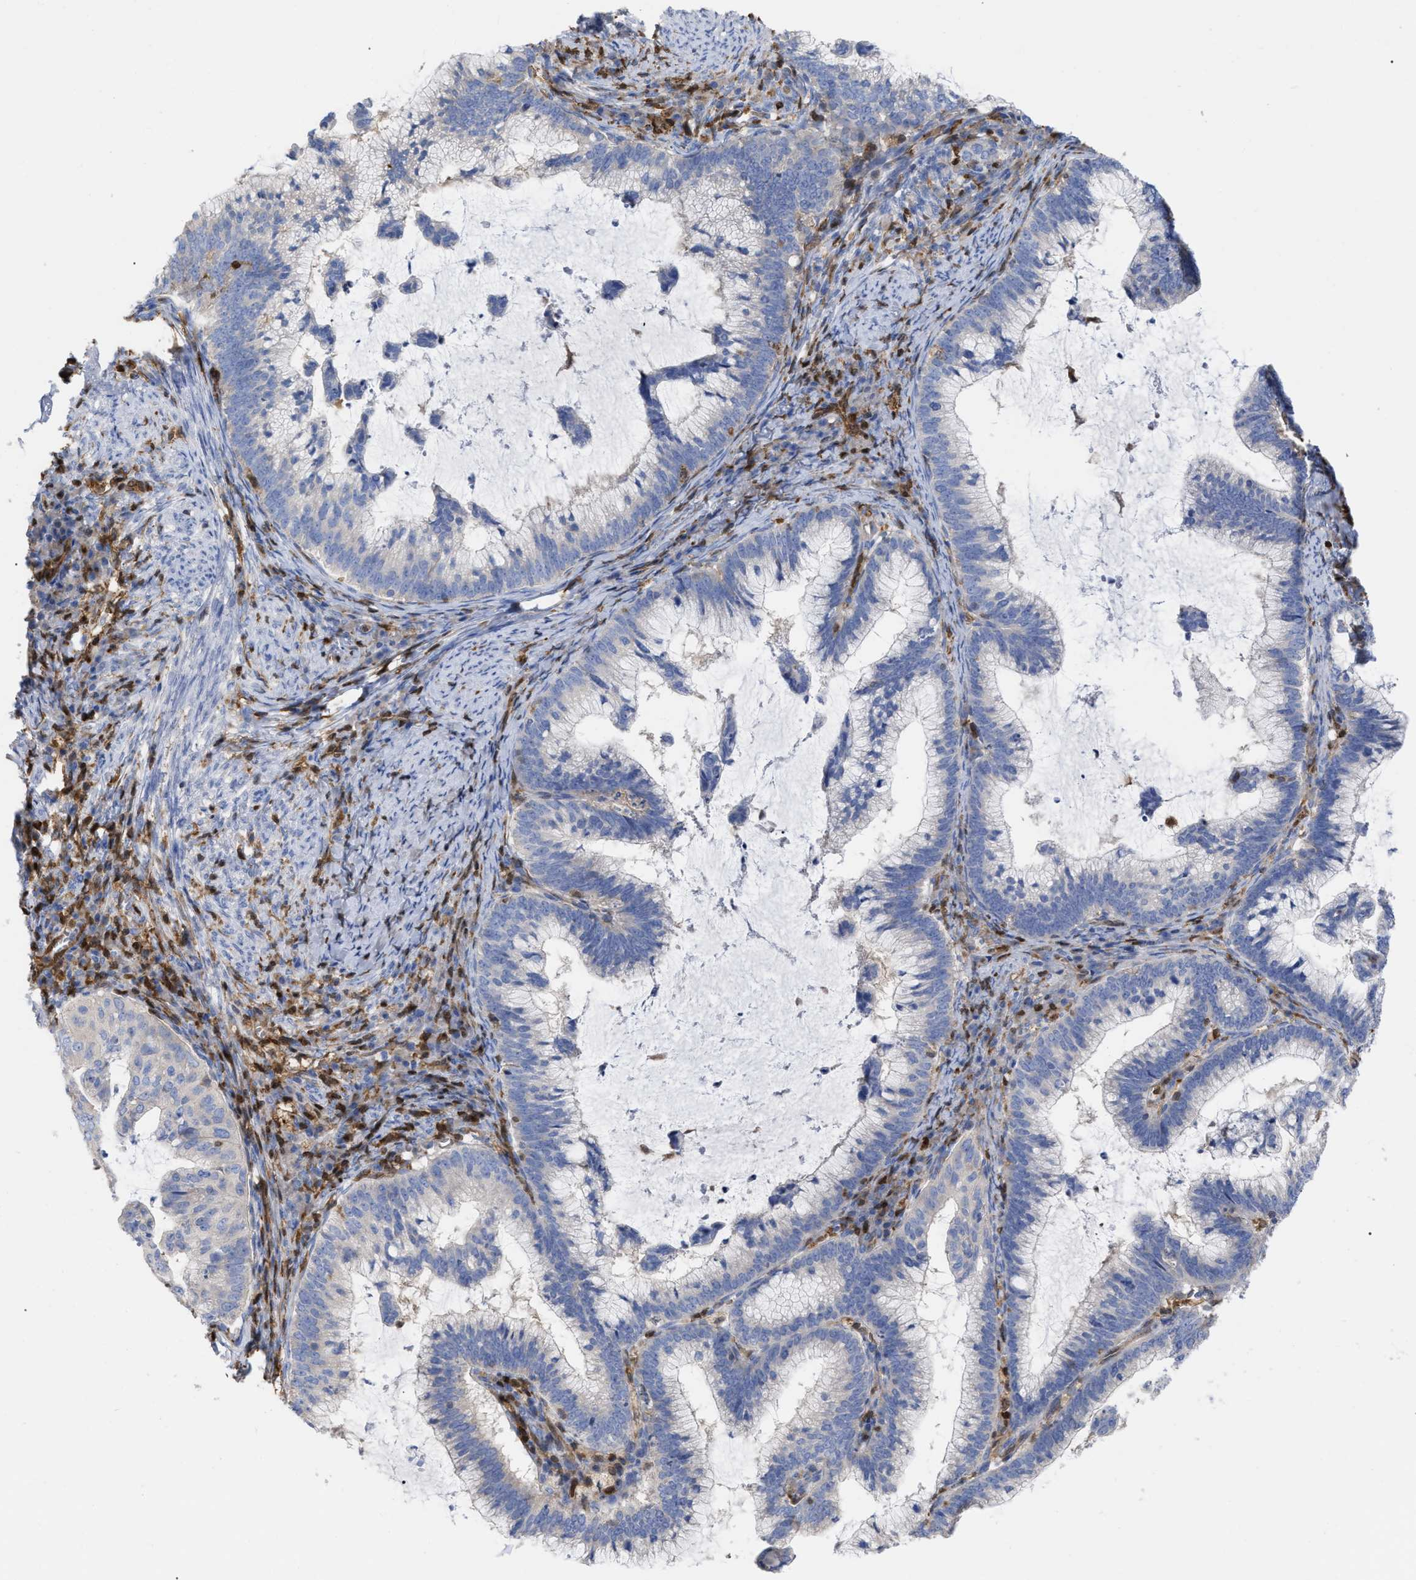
{"staining": {"intensity": "negative", "quantity": "none", "location": "none"}, "tissue": "cervical cancer", "cell_type": "Tumor cells", "image_type": "cancer", "snomed": [{"axis": "morphology", "description": "Adenocarcinoma, NOS"}, {"axis": "topography", "description": "Cervix"}], "caption": "Immunohistochemistry (IHC) histopathology image of human cervical cancer stained for a protein (brown), which shows no staining in tumor cells.", "gene": "GIMAP4", "patient": {"sex": "female", "age": 36}}